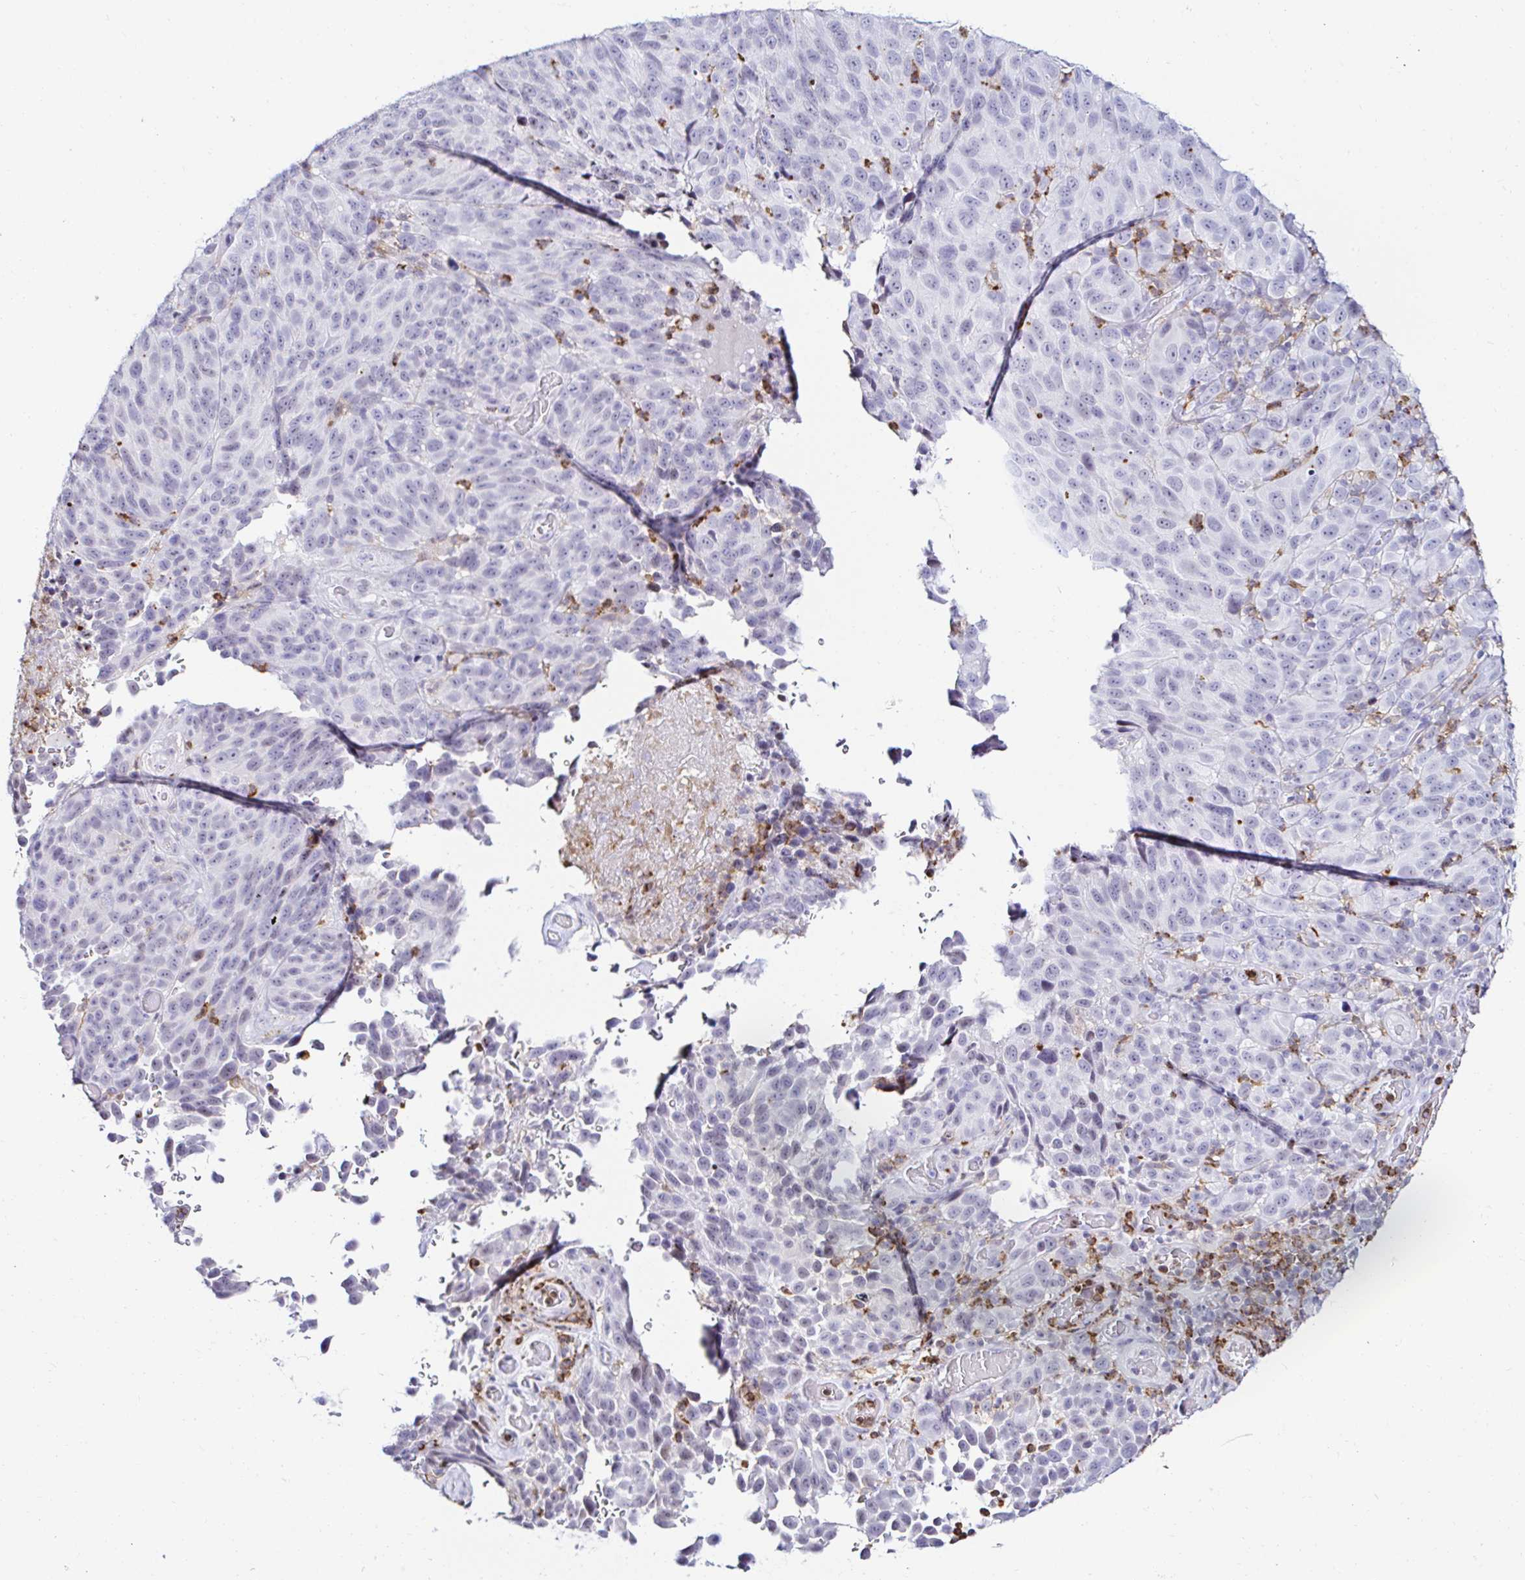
{"staining": {"intensity": "negative", "quantity": "none", "location": "none"}, "tissue": "melanoma", "cell_type": "Tumor cells", "image_type": "cancer", "snomed": [{"axis": "morphology", "description": "Malignant melanoma, NOS"}, {"axis": "topography", "description": "Skin"}], "caption": "High magnification brightfield microscopy of melanoma stained with DAB (brown) and counterstained with hematoxylin (blue): tumor cells show no significant staining.", "gene": "CYBB", "patient": {"sex": "male", "age": 85}}